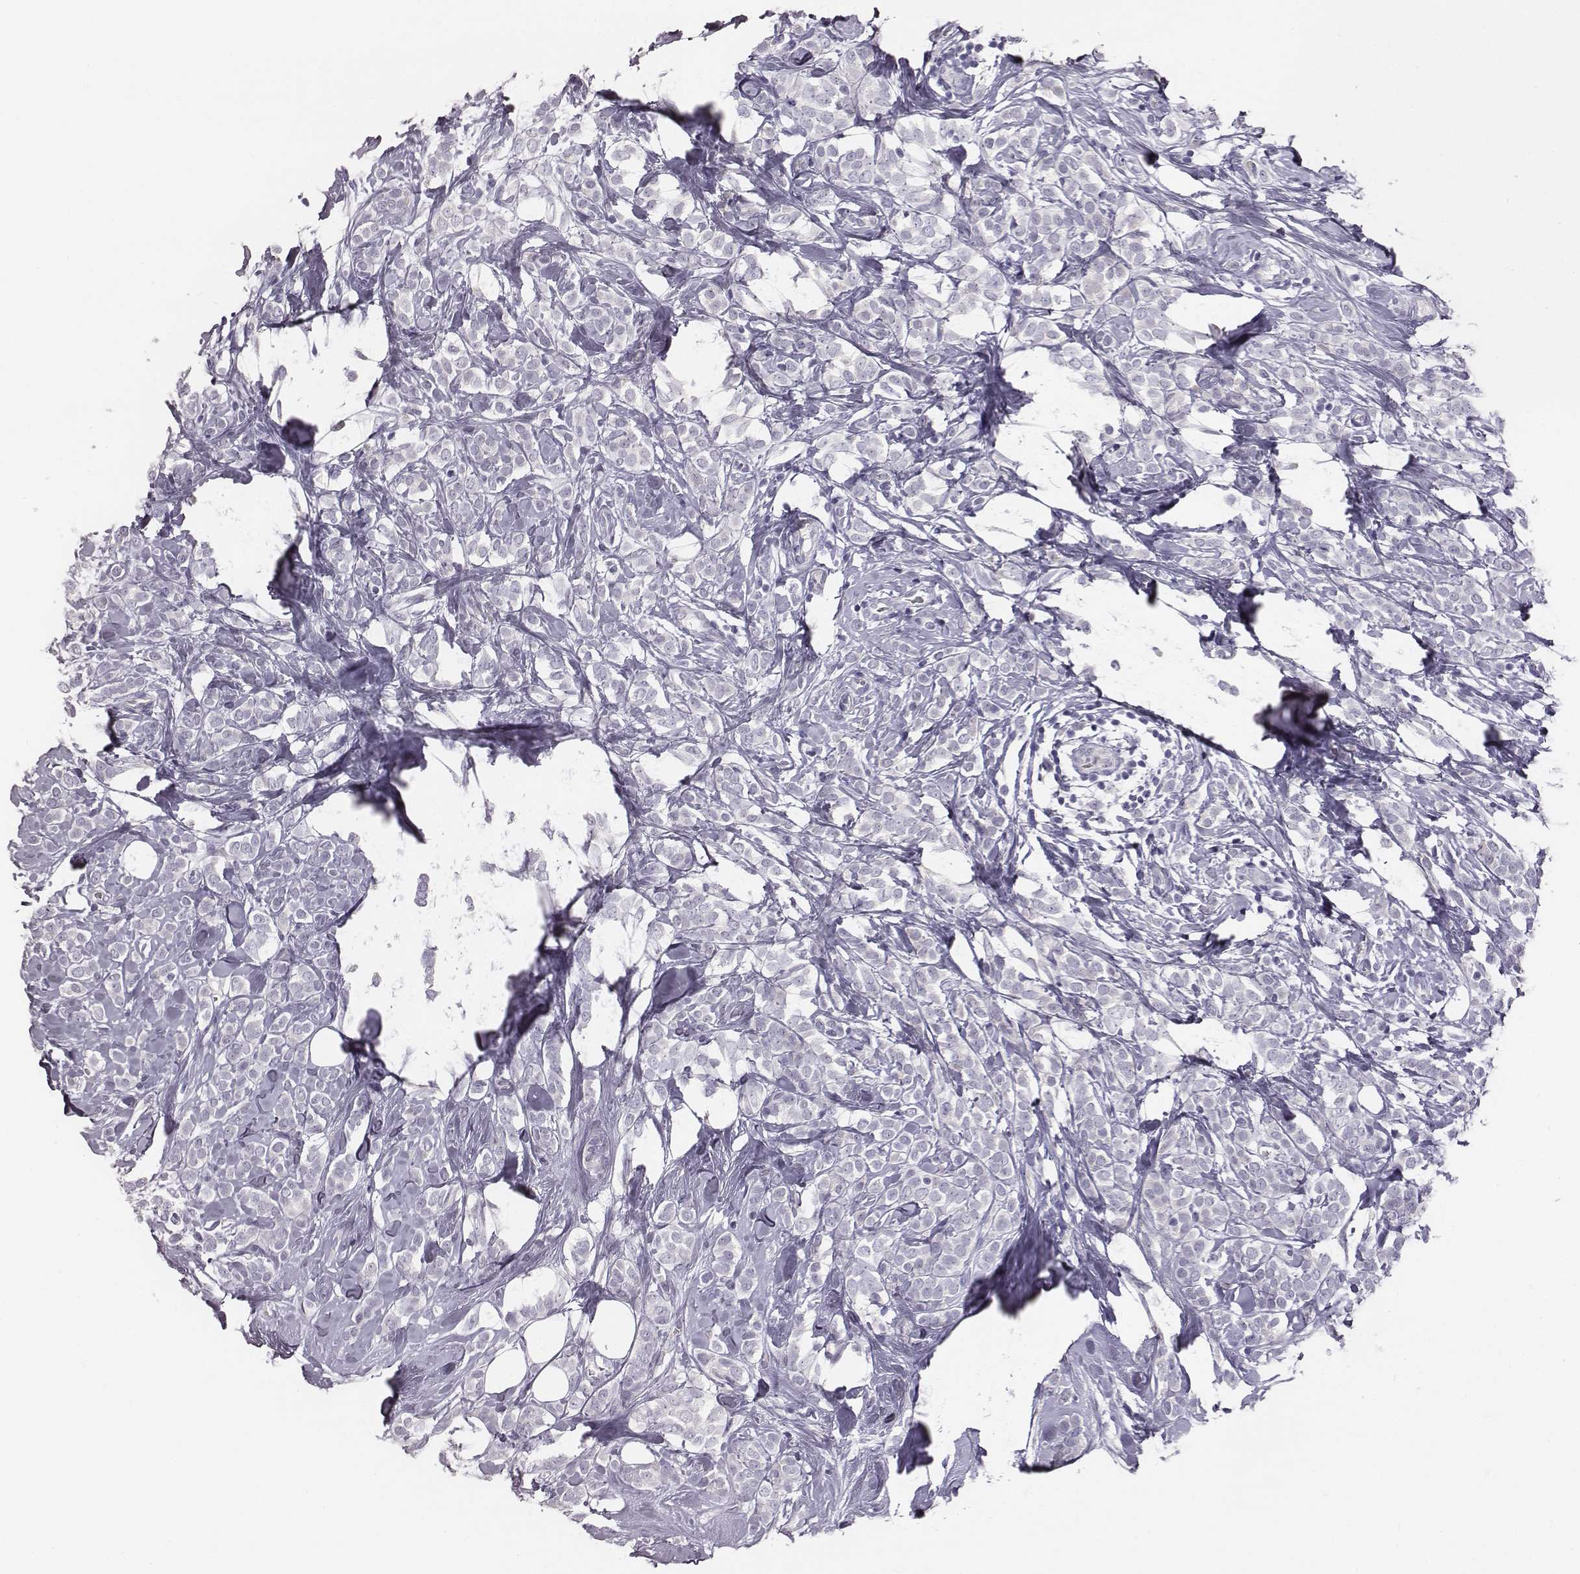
{"staining": {"intensity": "negative", "quantity": "none", "location": "none"}, "tissue": "breast cancer", "cell_type": "Tumor cells", "image_type": "cancer", "snomed": [{"axis": "morphology", "description": "Lobular carcinoma"}, {"axis": "topography", "description": "Breast"}], "caption": "This is an immunohistochemistry (IHC) photomicrograph of breast cancer (lobular carcinoma). There is no positivity in tumor cells.", "gene": "GUCA1A", "patient": {"sex": "female", "age": 49}}